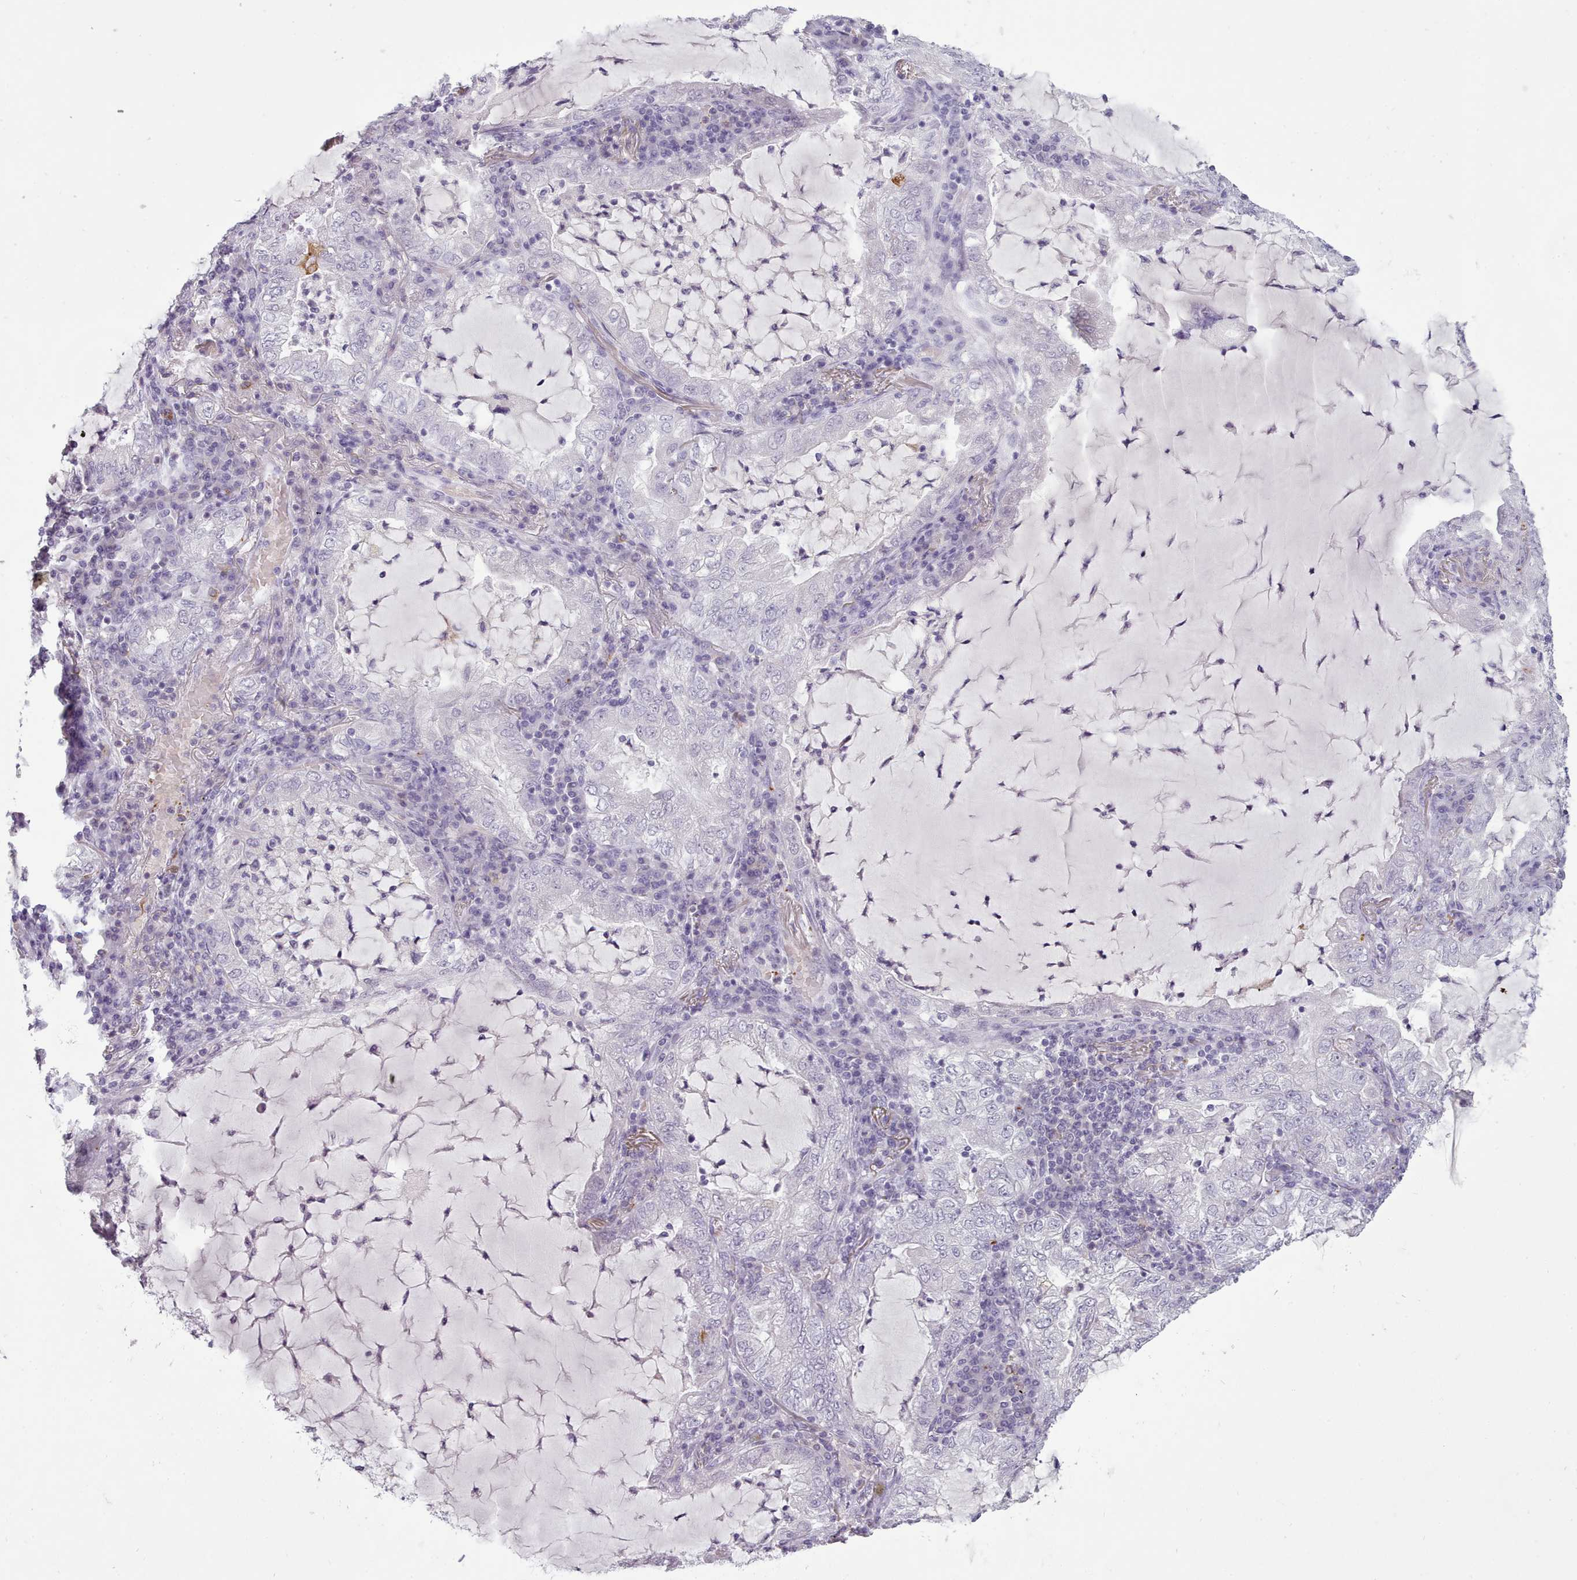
{"staining": {"intensity": "negative", "quantity": "none", "location": "none"}, "tissue": "lung cancer", "cell_type": "Tumor cells", "image_type": "cancer", "snomed": [{"axis": "morphology", "description": "Adenocarcinoma, NOS"}, {"axis": "topography", "description": "Lung"}], "caption": "The image exhibits no staining of tumor cells in adenocarcinoma (lung). The staining is performed using DAB brown chromogen with nuclei counter-stained in using hematoxylin.", "gene": "NDST2", "patient": {"sex": "female", "age": 73}}